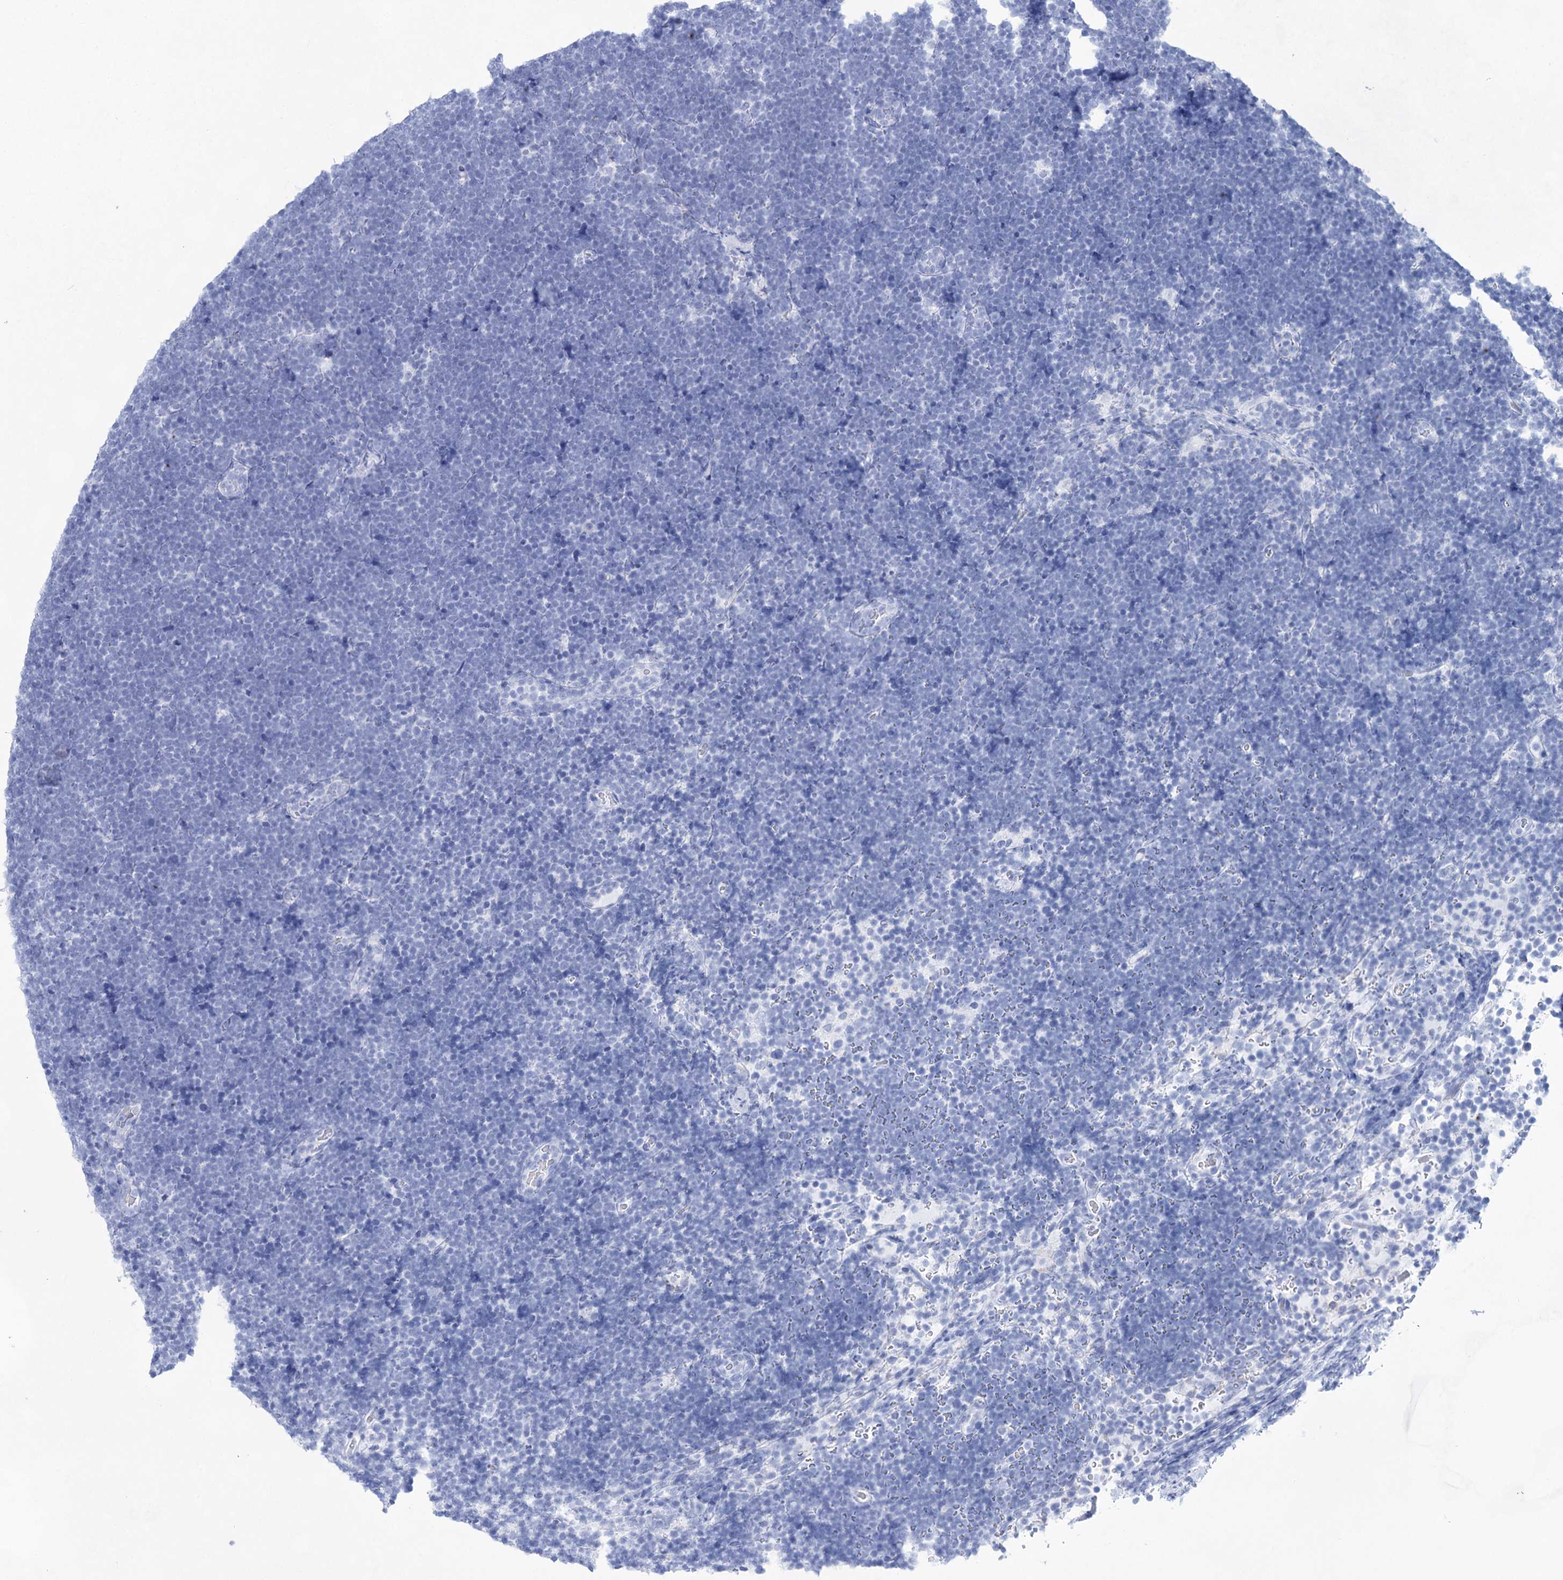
{"staining": {"intensity": "negative", "quantity": "none", "location": "none"}, "tissue": "lymphoma", "cell_type": "Tumor cells", "image_type": "cancer", "snomed": [{"axis": "morphology", "description": "Malignant lymphoma, non-Hodgkin's type, High grade"}, {"axis": "topography", "description": "Lymph node"}], "caption": "Immunohistochemistry of malignant lymphoma, non-Hodgkin's type (high-grade) demonstrates no expression in tumor cells. The staining was performed using DAB (3,3'-diaminobenzidine) to visualize the protein expression in brown, while the nuclei were stained in blue with hematoxylin (Magnification: 20x).", "gene": "LALBA", "patient": {"sex": "male", "age": 13}}